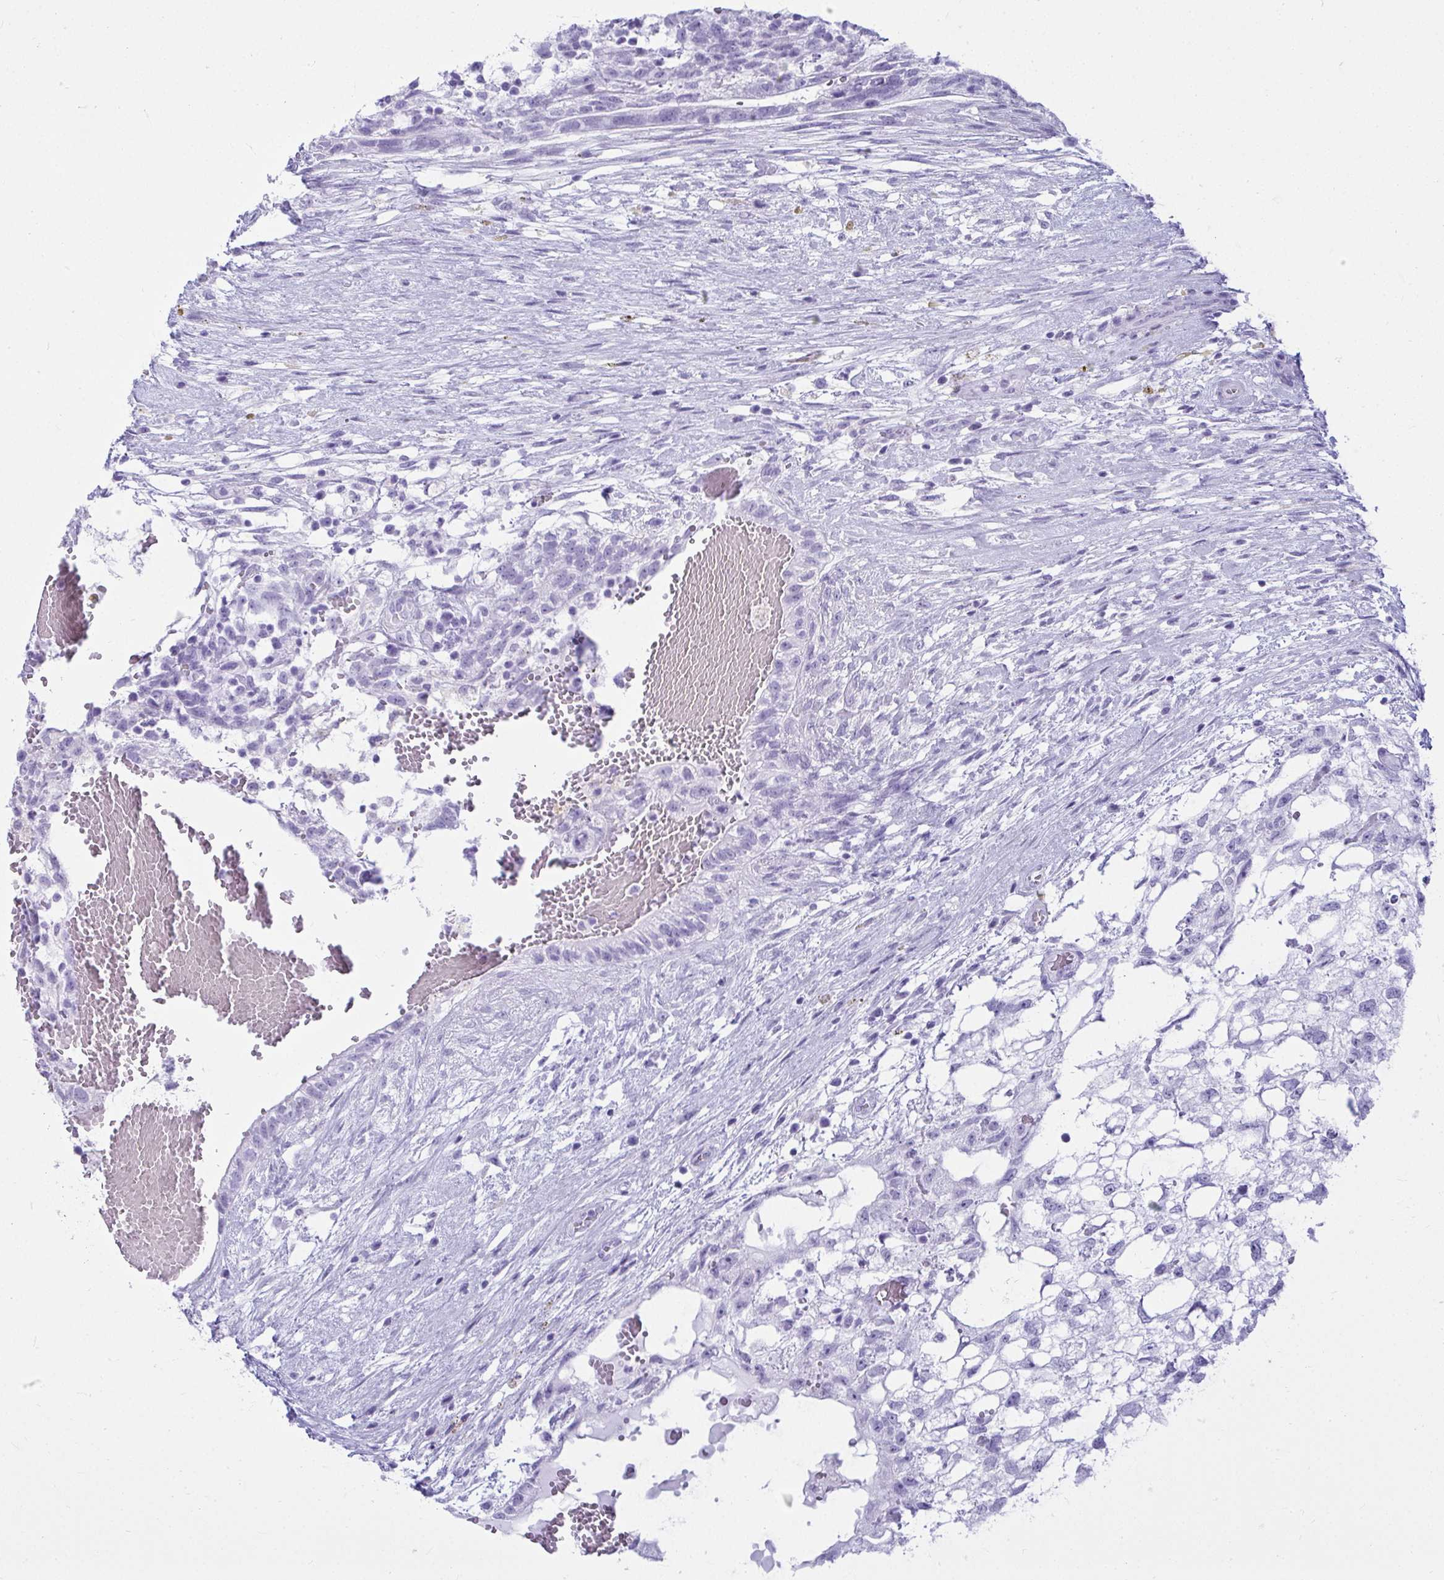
{"staining": {"intensity": "negative", "quantity": "none", "location": "none"}, "tissue": "testis cancer", "cell_type": "Tumor cells", "image_type": "cancer", "snomed": [{"axis": "morphology", "description": "Normal tissue, NOS"}, {"axis": "morphology", "description": "Carcinoma, Embryonal, NOS"}, {"axis": "topography", "description": "Testis"}], "caption": "Histopathology image shows no significant protein expression in tumor cells of testis embryonal carcinoma.", "gene": "CLGN", "patient": {"sex": "male", "age": 32}}